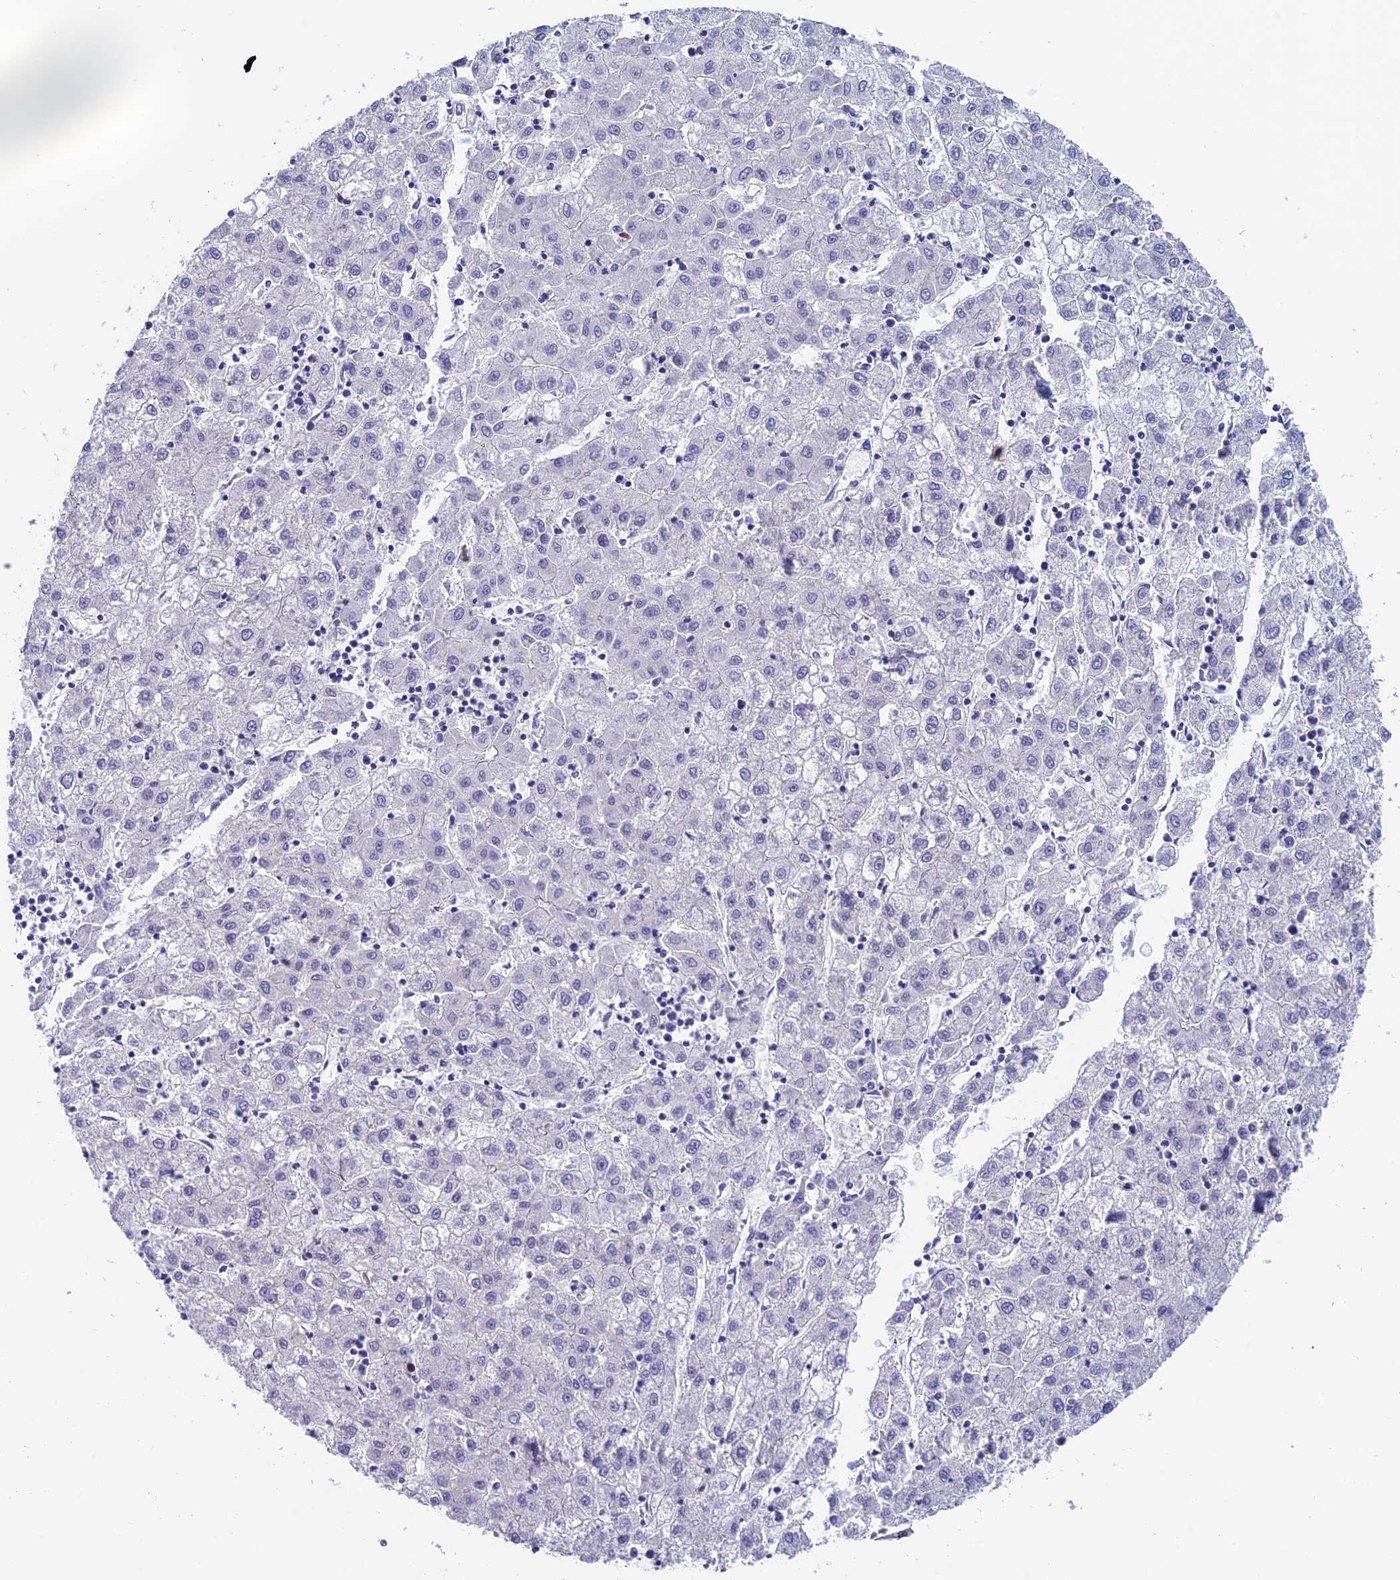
{"staining": {"intensity": "negative", "quantity": "none", "location": "none"}, "tissue": "liver cancer", "cell_type": "Tumor cells", "image_type": "cancer", "snomed": [{"axis": "morphology", "description": "Carcinoma, Hepatocellular, NOS"}, {"axis": "topography", "description": "Liver"}], "caption": "Immunohistochemistry (IHC) image of neoplastic tissue: liver cancer (hepatocellular carcinoma) stained with DAB (3,3'-diaminobenzidine) displays no significant protein staining in tumor cells.", "gene": "MACIR", "patient": {"sex": "male", "age": 72}}